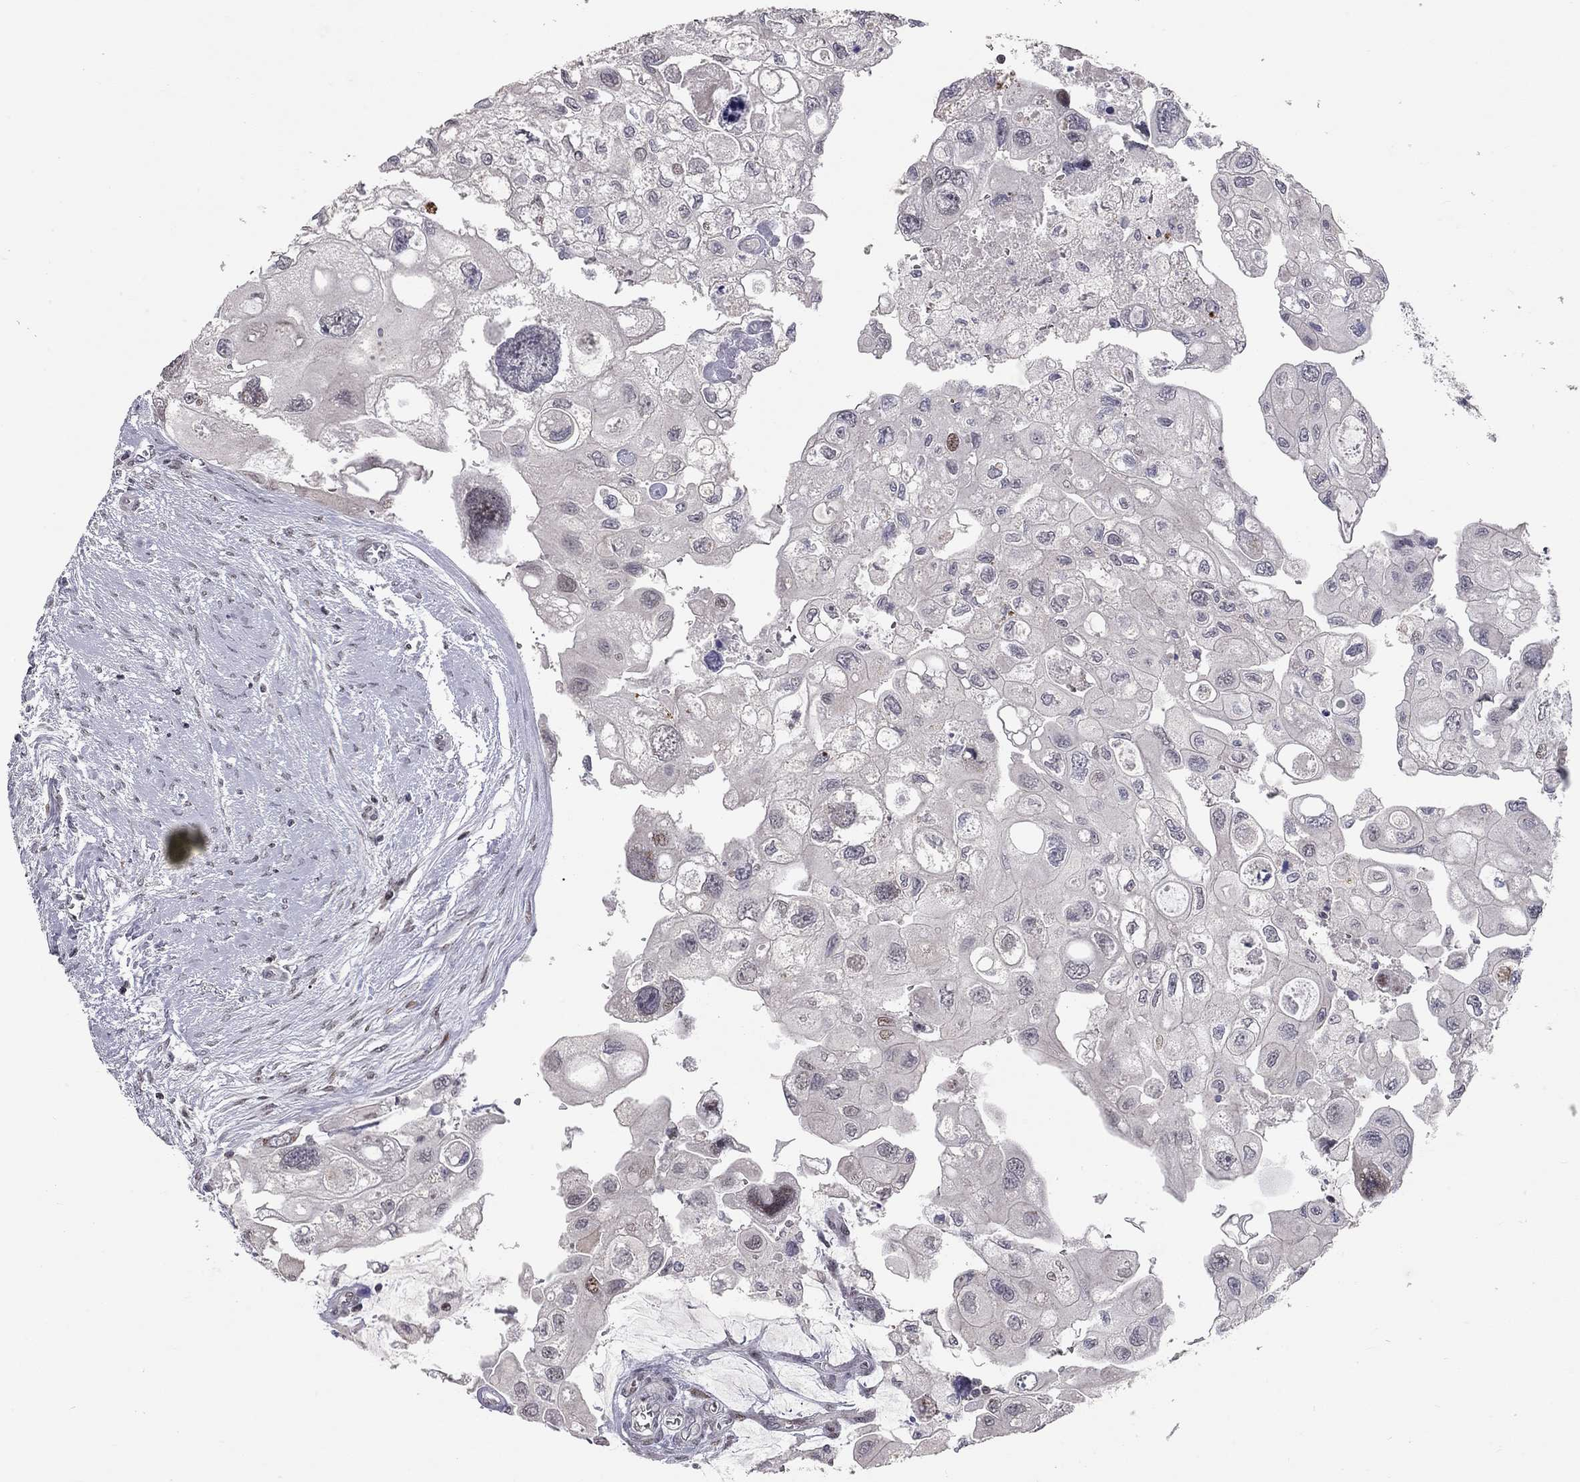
{"staining": {"intensity": "negative", "quantity": "none", "location": "none"}, "tissue": "urothelial cancer", "cell_type": "Tumor cells", "image_type": "cancer", "snomed": [{"axis": "morphology", "description": "Urothelial carcinoma, High grade"}, {"axis": "topography", "description": "Urinary bladder"}], "caption": "Urothelial cancer was stained to show a protein in brown. There is no significant expression in tumor cells.", "gene": "HDAC3", "patient": {"sex": "male", "age": 59}}